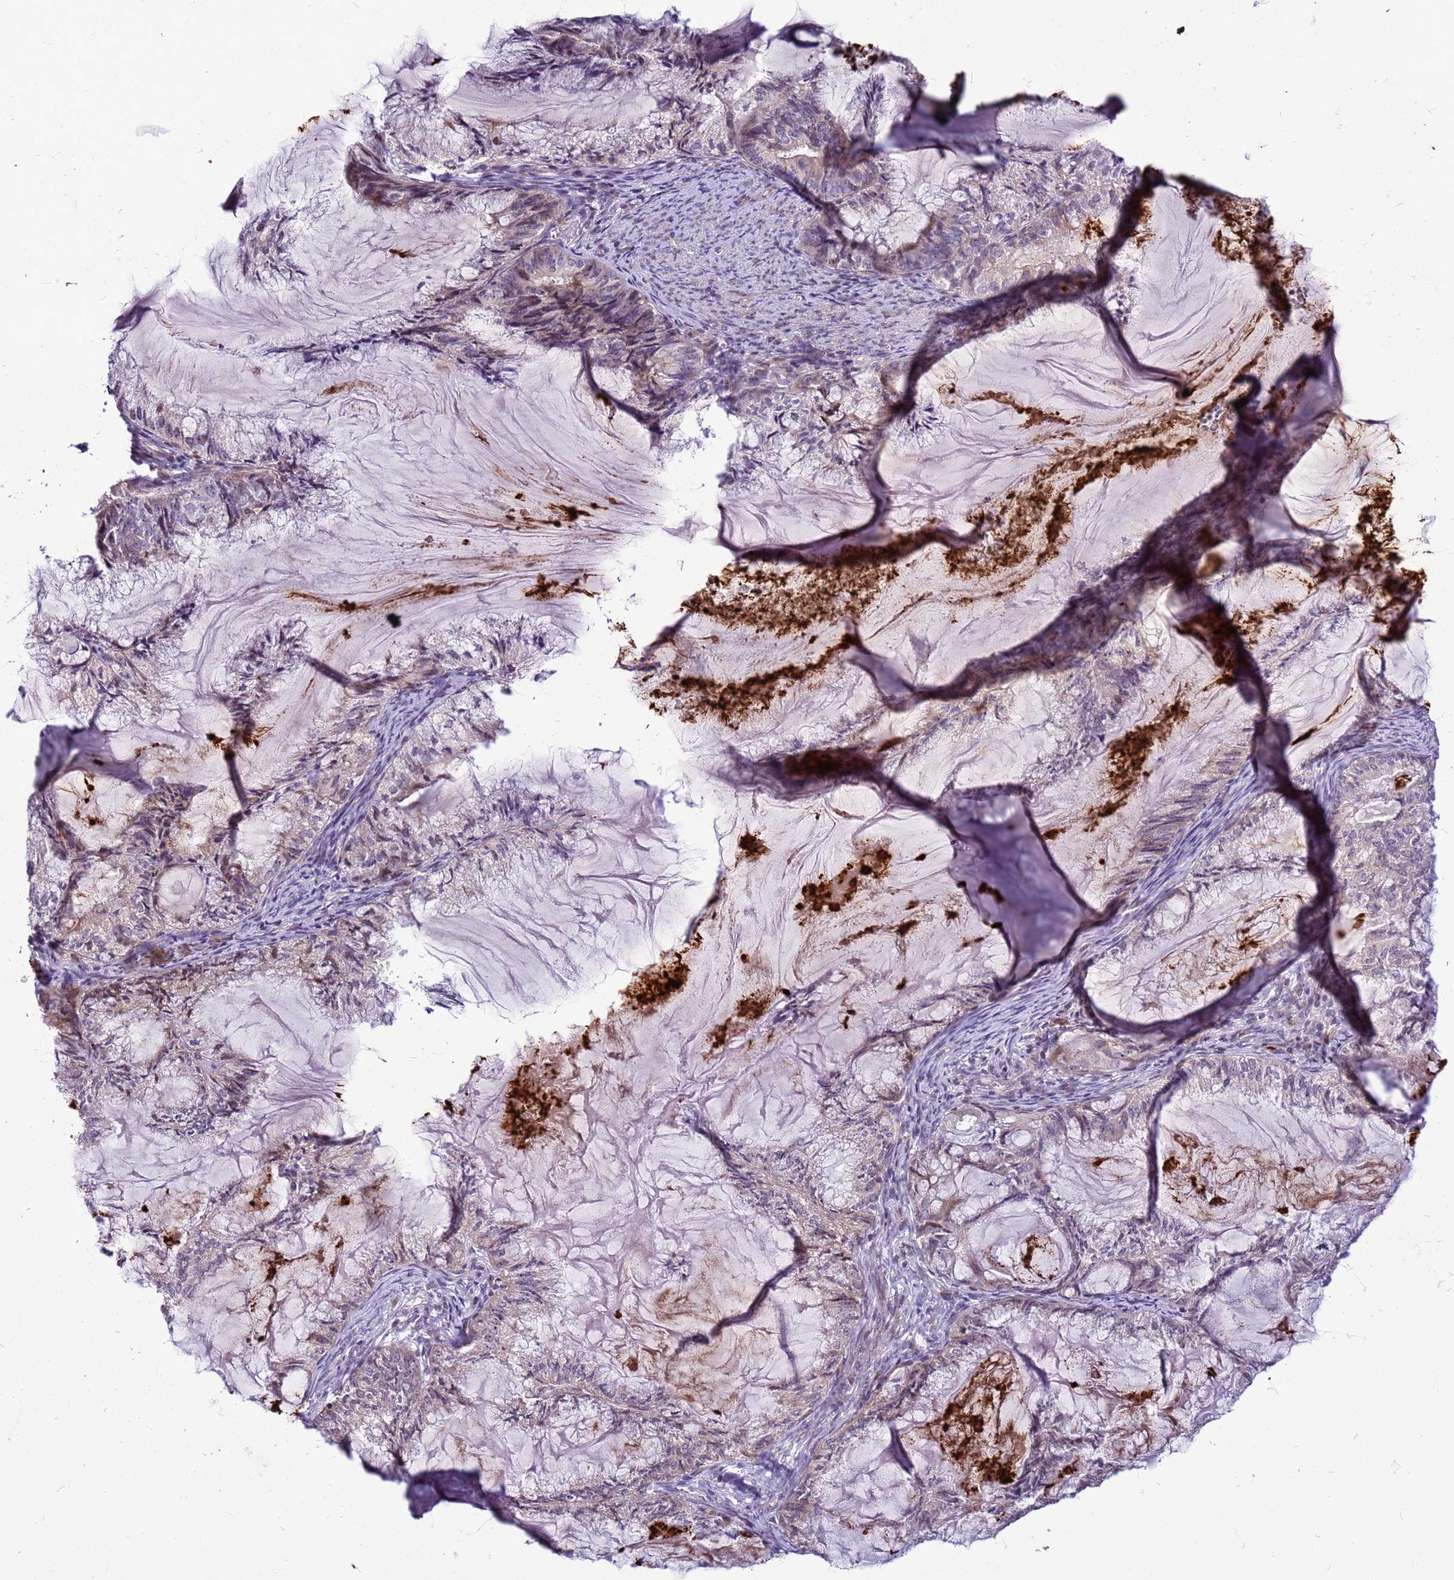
{"staining": {"intensity": "weak", "quantity": "<25%", "location": "cytoplasmic/membranous"}, "tissue": "endometrial cancer", "cell_type": "Tumor cells", "image_type": "cancer", "snomed": [{"axis": "morphology", "description": "Adenocarcinoma, NOS"}, {"axis": "topography", "description": "Endometrium"}], "caption": "Immunohistochemistry (IHC) of endometrial cancer reveals no positivity in tumor cells.", "gene": "VPS4B", "patient": {"sex": "female", "age": 86}}